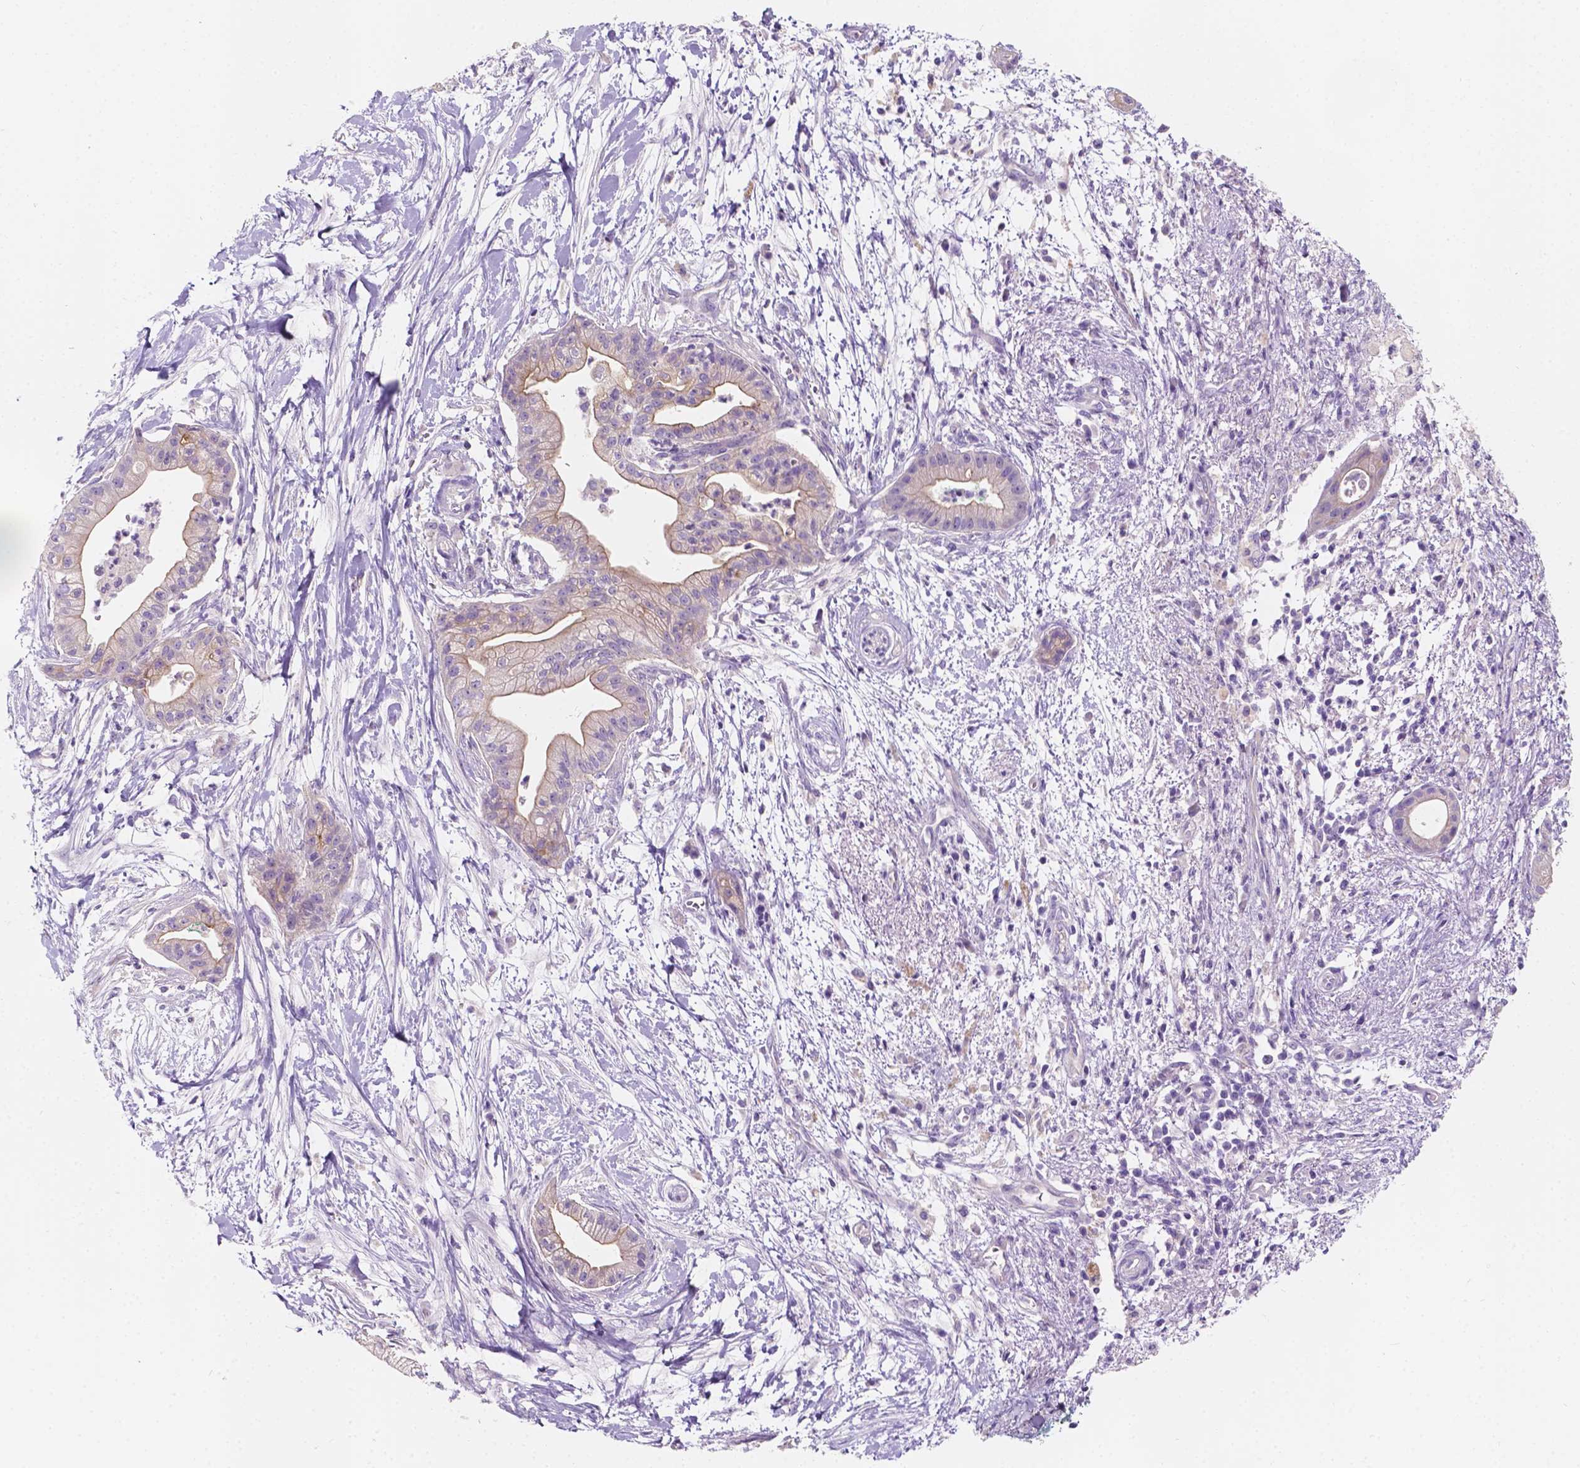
{"staining": {"intensity": "negative", "quantity": "none", "location": "none"}, "tissue": "pancreatic cancer", "cell_type": "Tumor cells", "image_type": "cancer", "snomed": [{"axis": "morphology", "description": "Normal tissue, NOS"}, {"axis": "morphology", "description": "Adenocarcinoma, NOS"}, {"axis": "topography", "description": "Lymph node"}, {"axis": "topography", "description": "Pancreas"}], "caption": "Human pancreatic cancer (adenocarcinoma) stained for a protein using IHC displays no positivity in tumor cells.", "gene": "SIRT2", "patient": {"sex": "female", "age": 58}}